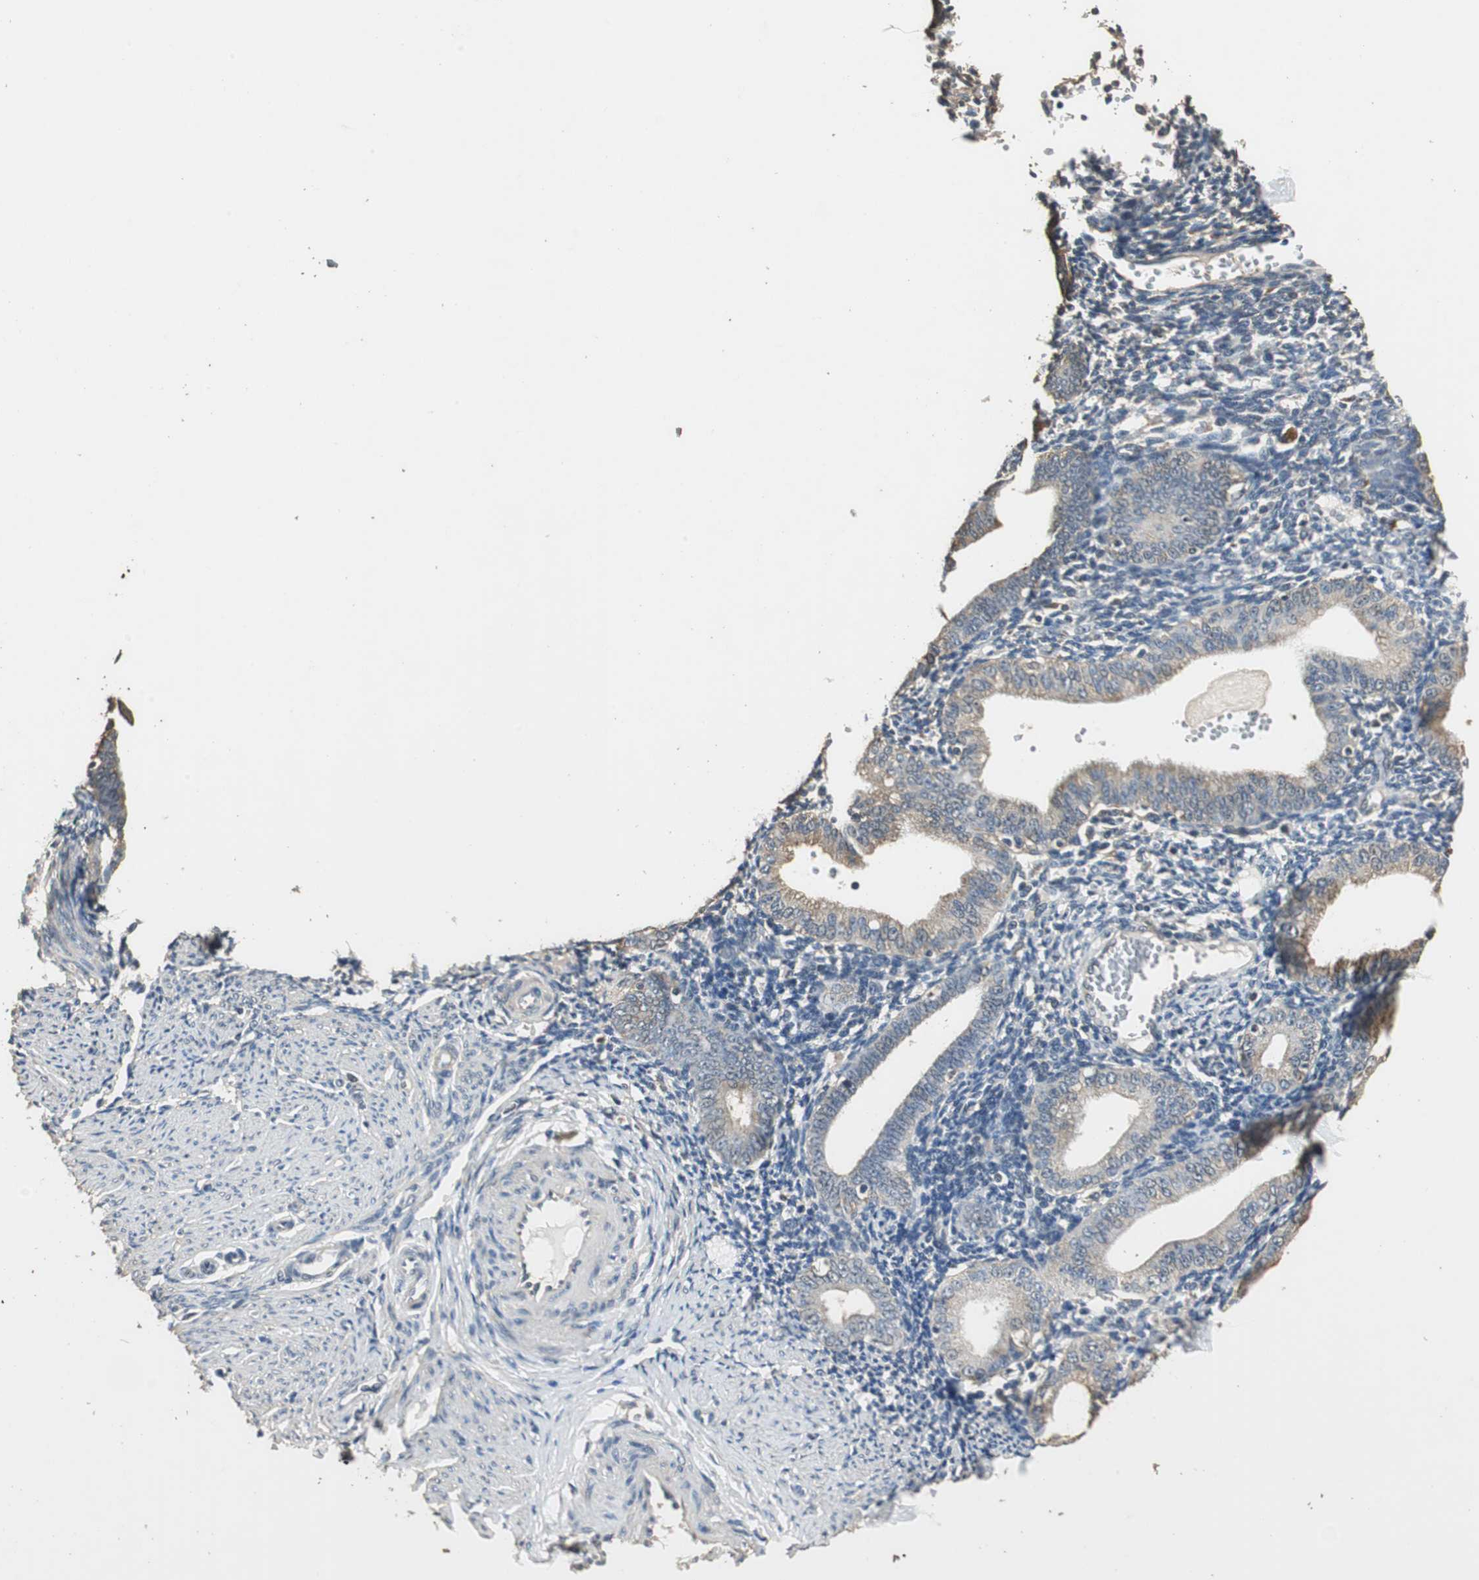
{"staining": {"intensity": "weak", "quantity": "25%-75%", "location": "cytoplasmic/membranous"}, "tissue": "endometrium", "cell_type": "Cells in endometrial stroma", "image_type": "normal", "snomed": [{"axis": "morphology", "description": "Normal tissue, NOS"}, {"axis": "topography", "description": "Endometrium"}], "caption": "Cells in endometrial stroma display low levels of weak cytoplasmic/membranous positivity in about 25%-75% of cells in benign human endometrium. Nuclei are stained in blue.", "gene": "TMPRSS4", "patient": {"sex": "female", "age": 61}}